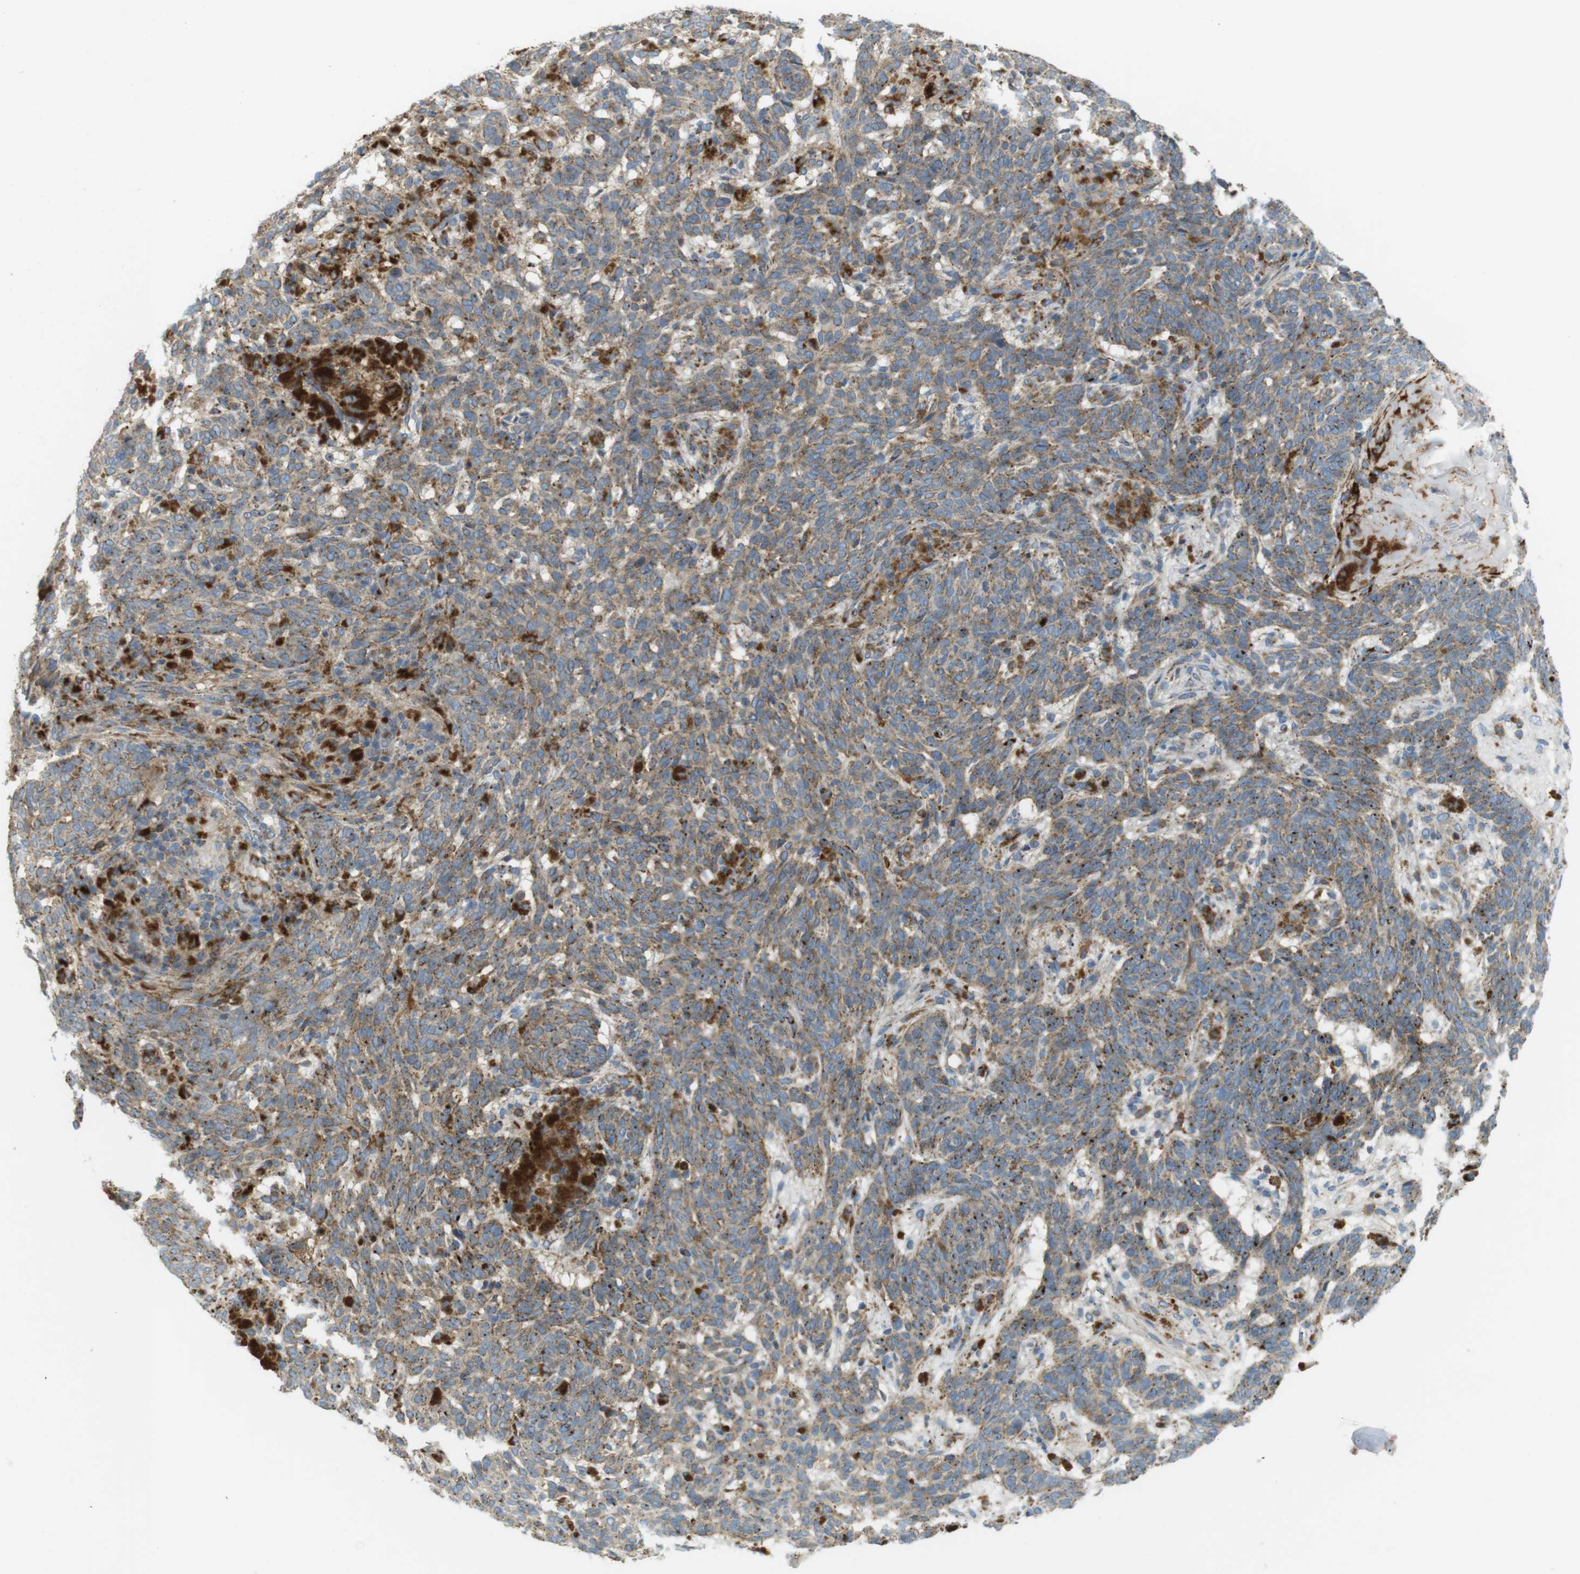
{"staining": {"intensity": "moderate", "quantity": ">75%", "location": "cytoplasmic/membranous"}, "tissue": "skin cancer", "cell_type": "Tumor cells", "image_type": "cancer", "snomed": [{"axis": "morphology", "description": "Basal cell carcinoma"}, {"axis": "topography", "description": "Skin"}], "caption": "There is medium levels of moderate cytoplasmic/membranous expression in tumor cells of basal cell carcinoma (skin), as demonstrated by immunohistochemical staining (brown color).", "gene": "LAMP1", "patient": {"sex": "male", "age": 85}}